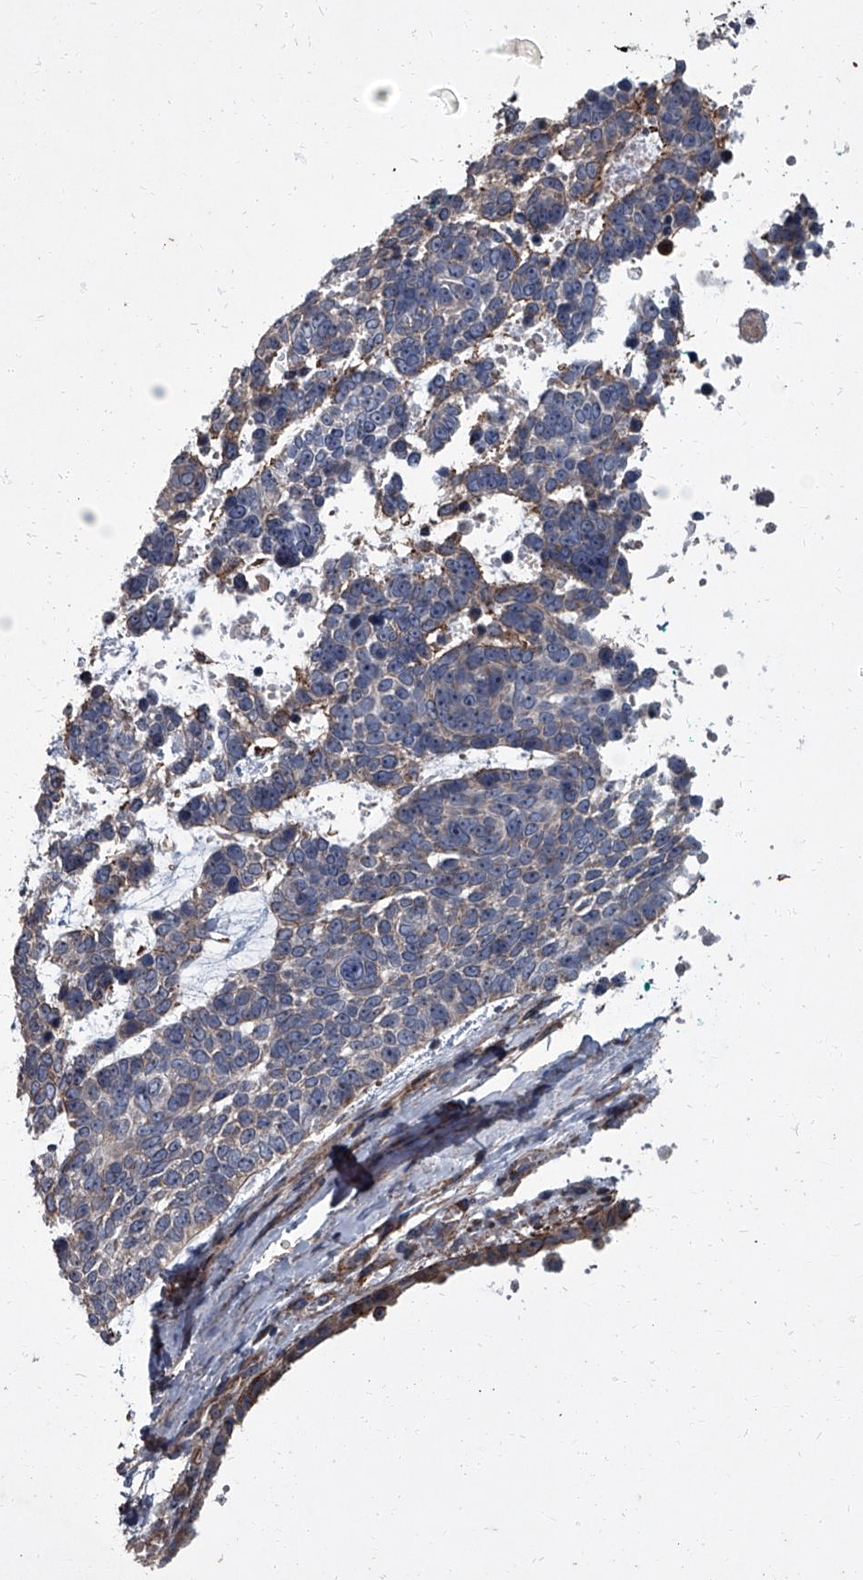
{"staining": {"intensity": "negative", "quantity": "none", "location": "none"}, "tissue": "skin cancer", "cell_type": "Tumor cells", "image_type": "cancer", "snomed": [{"axis": "morphology", "description": "Basal cell carcinoma"}, {"axis": "topography", "description": "Skin"}], "caption": "Tumor cells are negative for brown protein staining in skin cancer (basal cell carcinoma).", "gene": "SIRT4", "patient": {"sex": "female", "age": 81}}